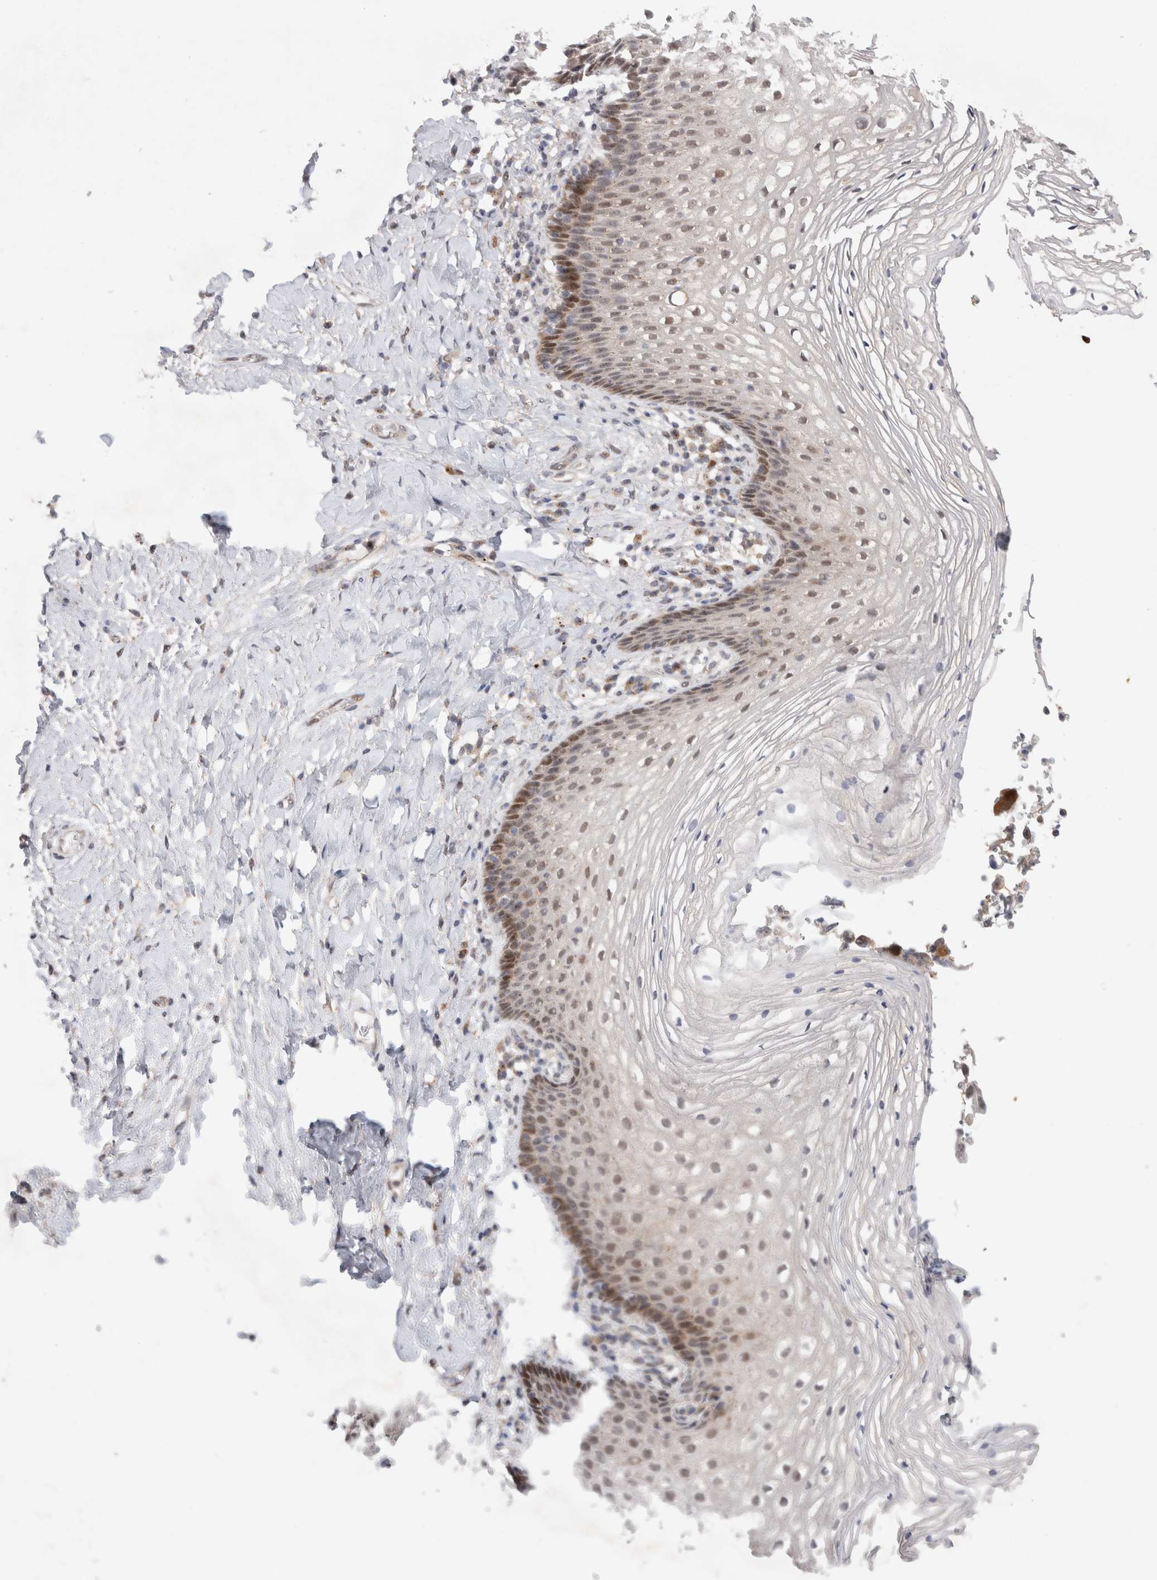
{"staining": {"intensity": "moderate", "quantity": "<25%", "location": "cytoplasmic/membranous"}, "tissue": "vagina", "cell_type": "Squamous epithelial cells", "image_type": "normal", "snomed": [{"axis": "morphology", "description": "Normal tissue, NOS"}, {"axis": "topography", "description": "Vagina"}], "caption": "The immunohistochemical stain highlights moderate cytoplasmic/membranous positivity in squamous epithelial cells of unremarkable vagina. Immunohistochemistry (ihc) stains the protein in brown and the nuclei are stained blue.", "gene": "SLC29A1", "patient": {"sex": "female", "age": 60}}